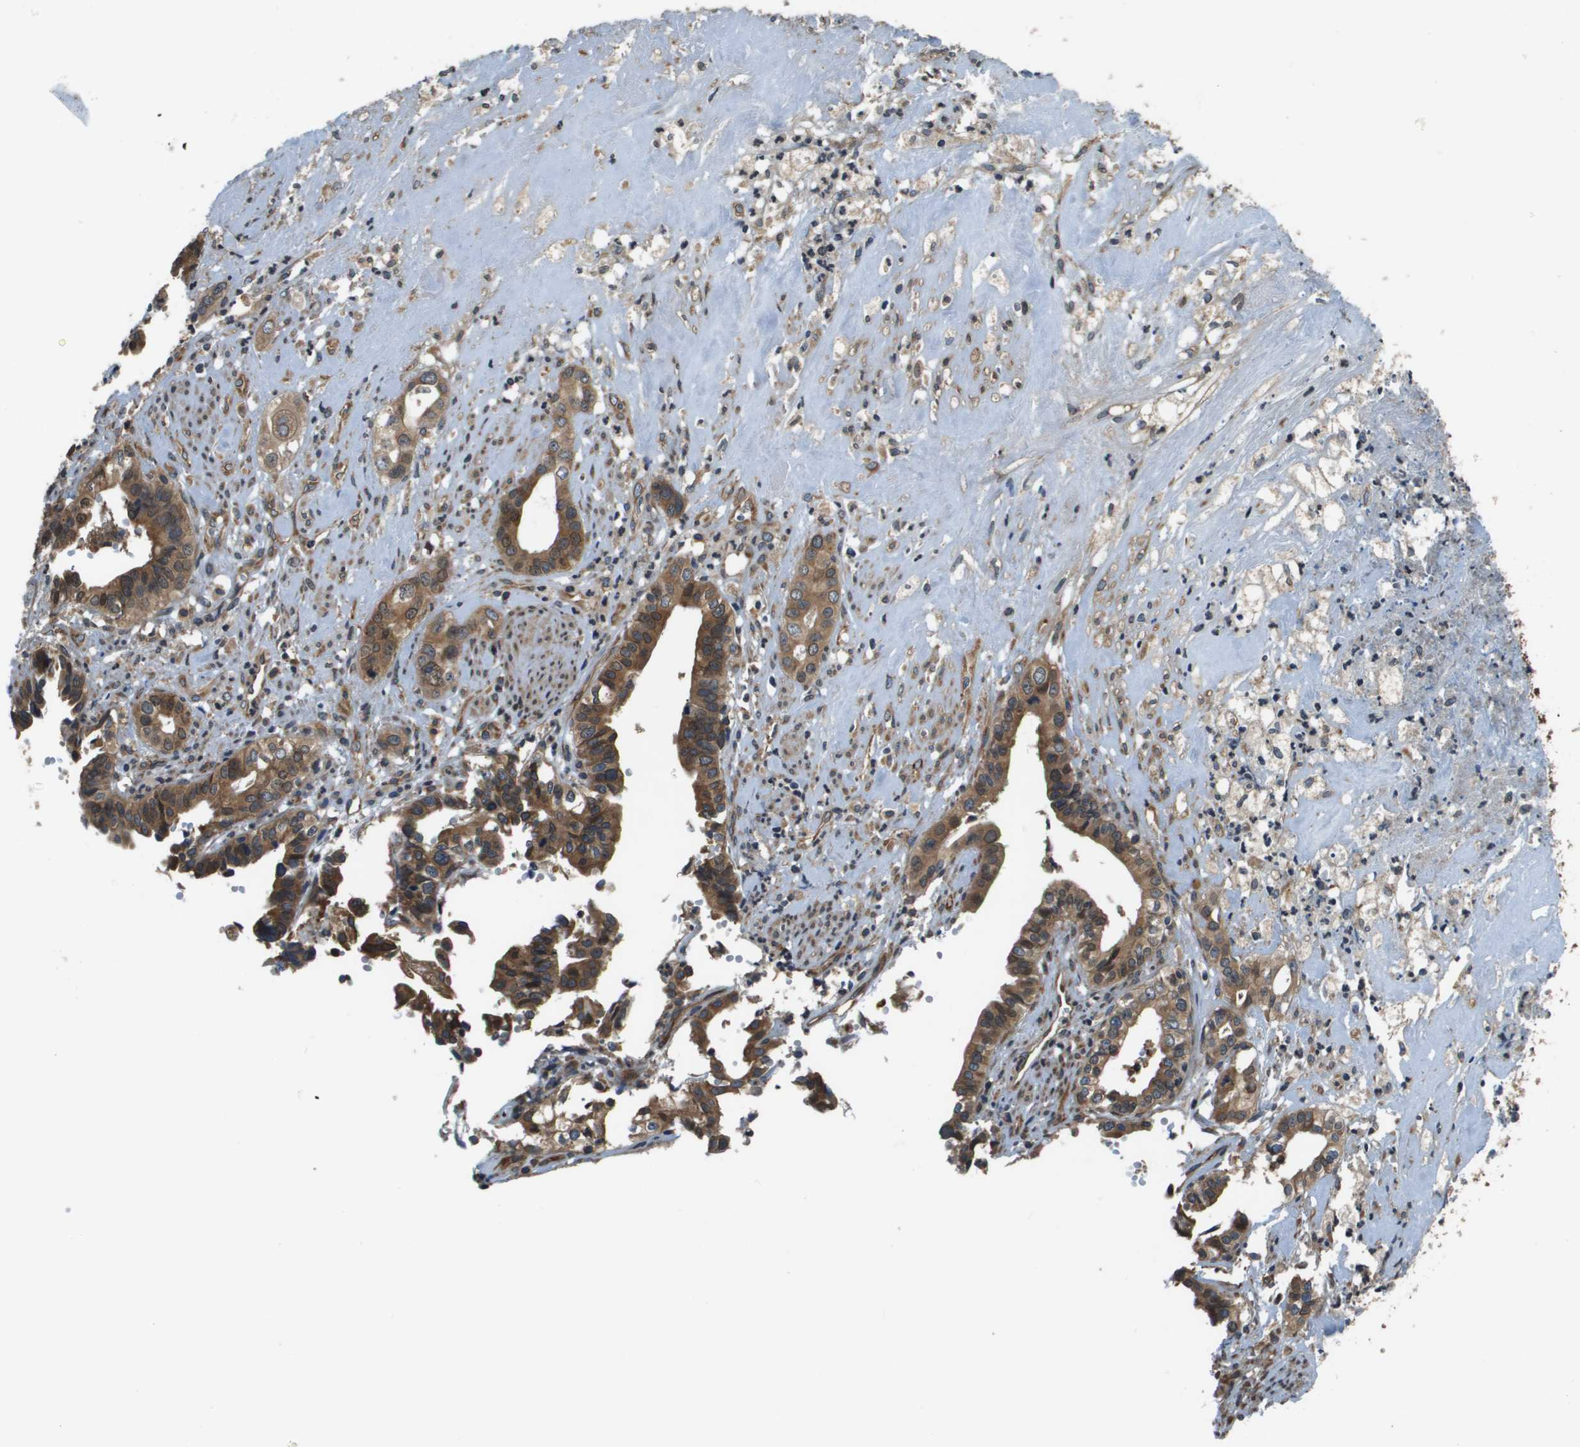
{"staining": {"intensity": "moderate", "quantity": ">75%", "location": "cytoplasmic/membranous"}, "tissue": "liver cancer", "cell_type": "Tumor cells", "image_type": "cancer", "snomed": [{"axis": "morphology", "description": "Cholangiocarcinoma"}, {"axis": "topography", "description": "Liver"}], "caption": "Brown immunohistochemical staining in cholangiocarcinoma (liver) displays moderate cytoplasmic/membranous staining in about >75% of tumor cells.", "gene": "SEC62", "patient": {"sex": "female", "age": 61}}